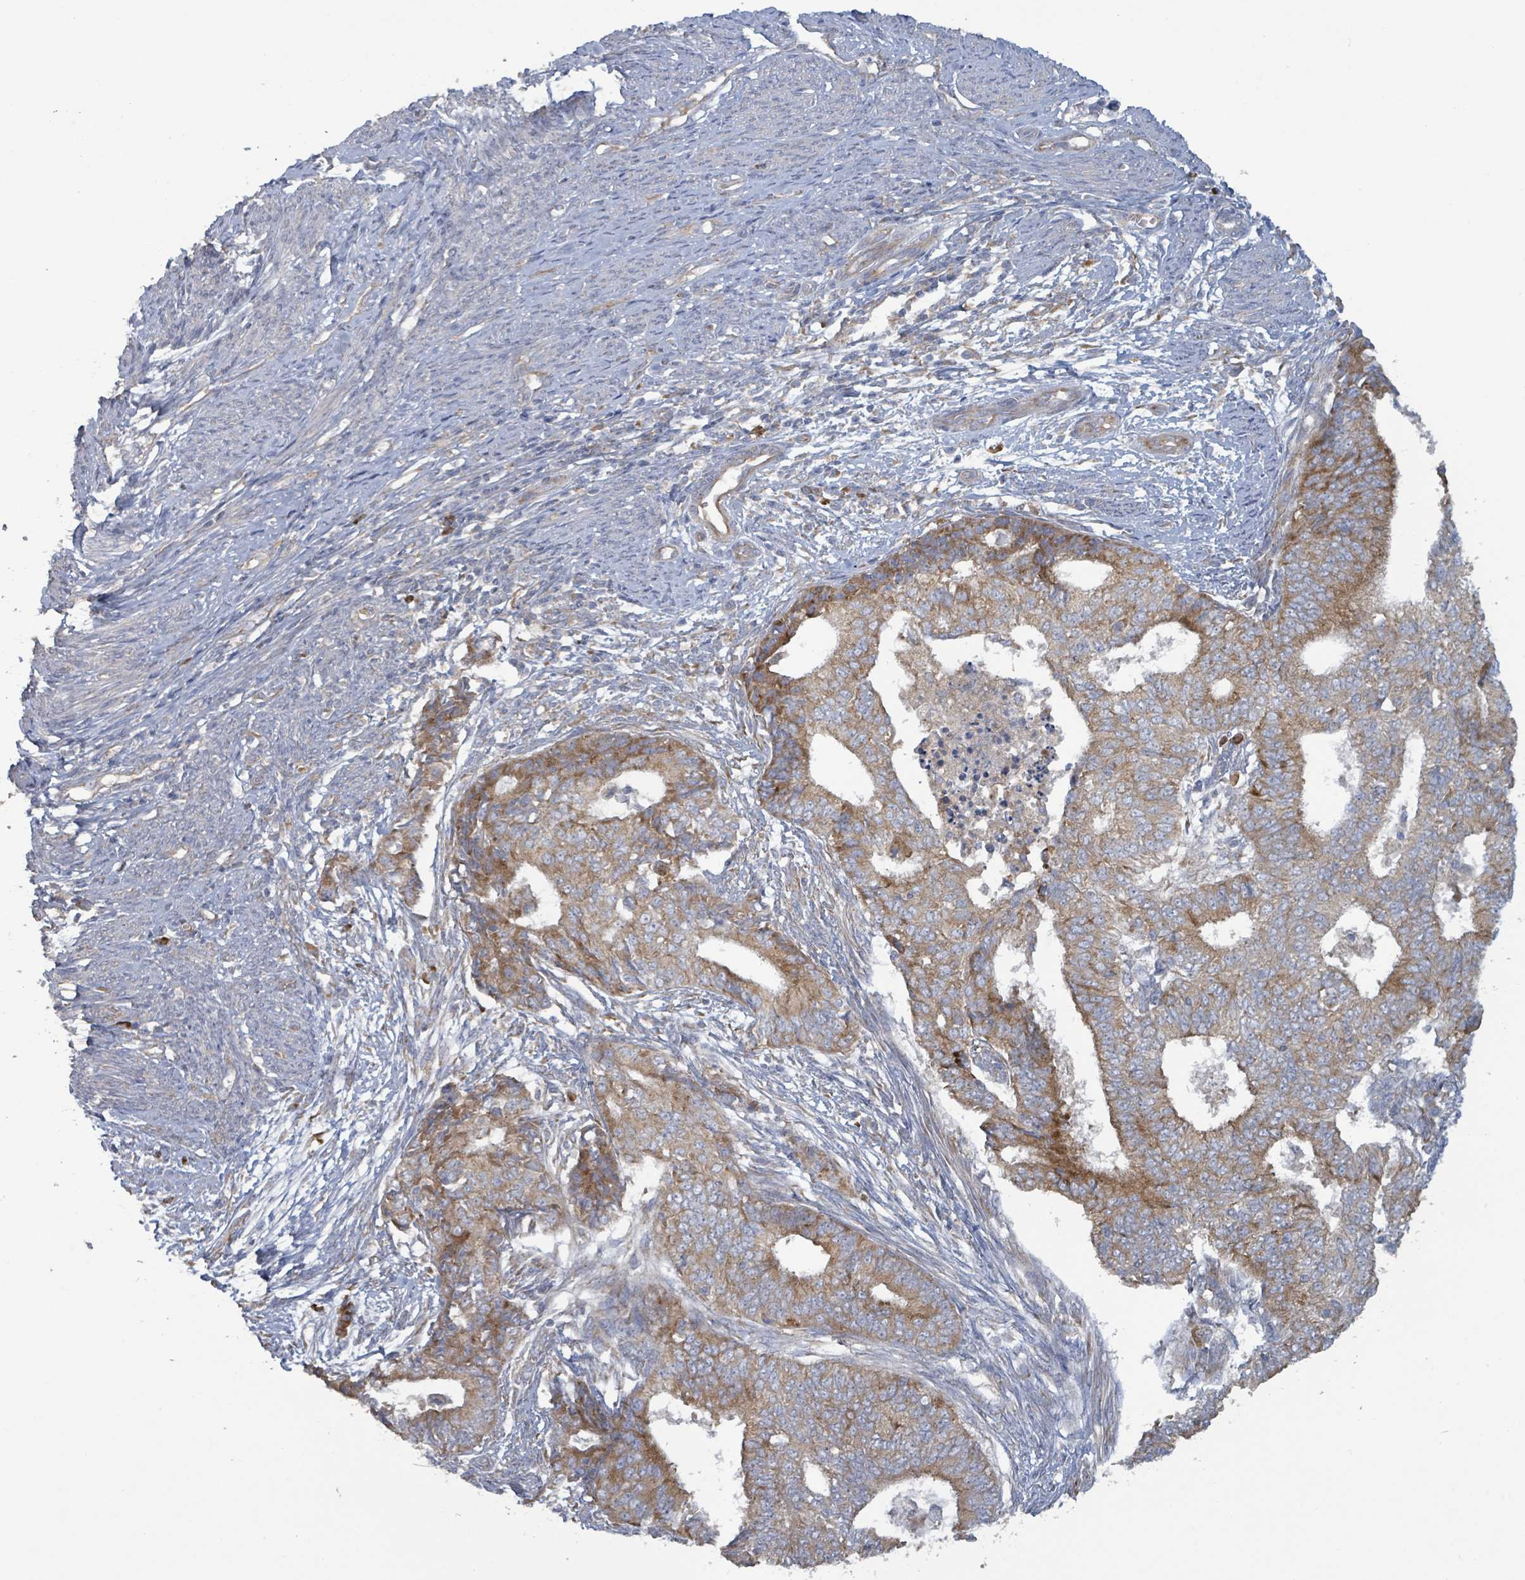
{"staining": {"intensity": "moderate", "quantity": ">75%", "location": "cytoplasmic/membranous"}, "tissue": "endometrial cancer", "cell_type": "Tumor cells", "image_type": "cancer", "snomed": [{"axis": "morphology", "description": "Adenocarcinoma, NOS"}, {"axis": "topography", "description": "Endometrium"}], "caption": "The image reveals a brown stain indicating the presence of a protein in the cytoplasmic/membranous of tumor cells in endometrial cancer.", "gene": "RPL32", "patient": {"sex": "female", "age": 62}}